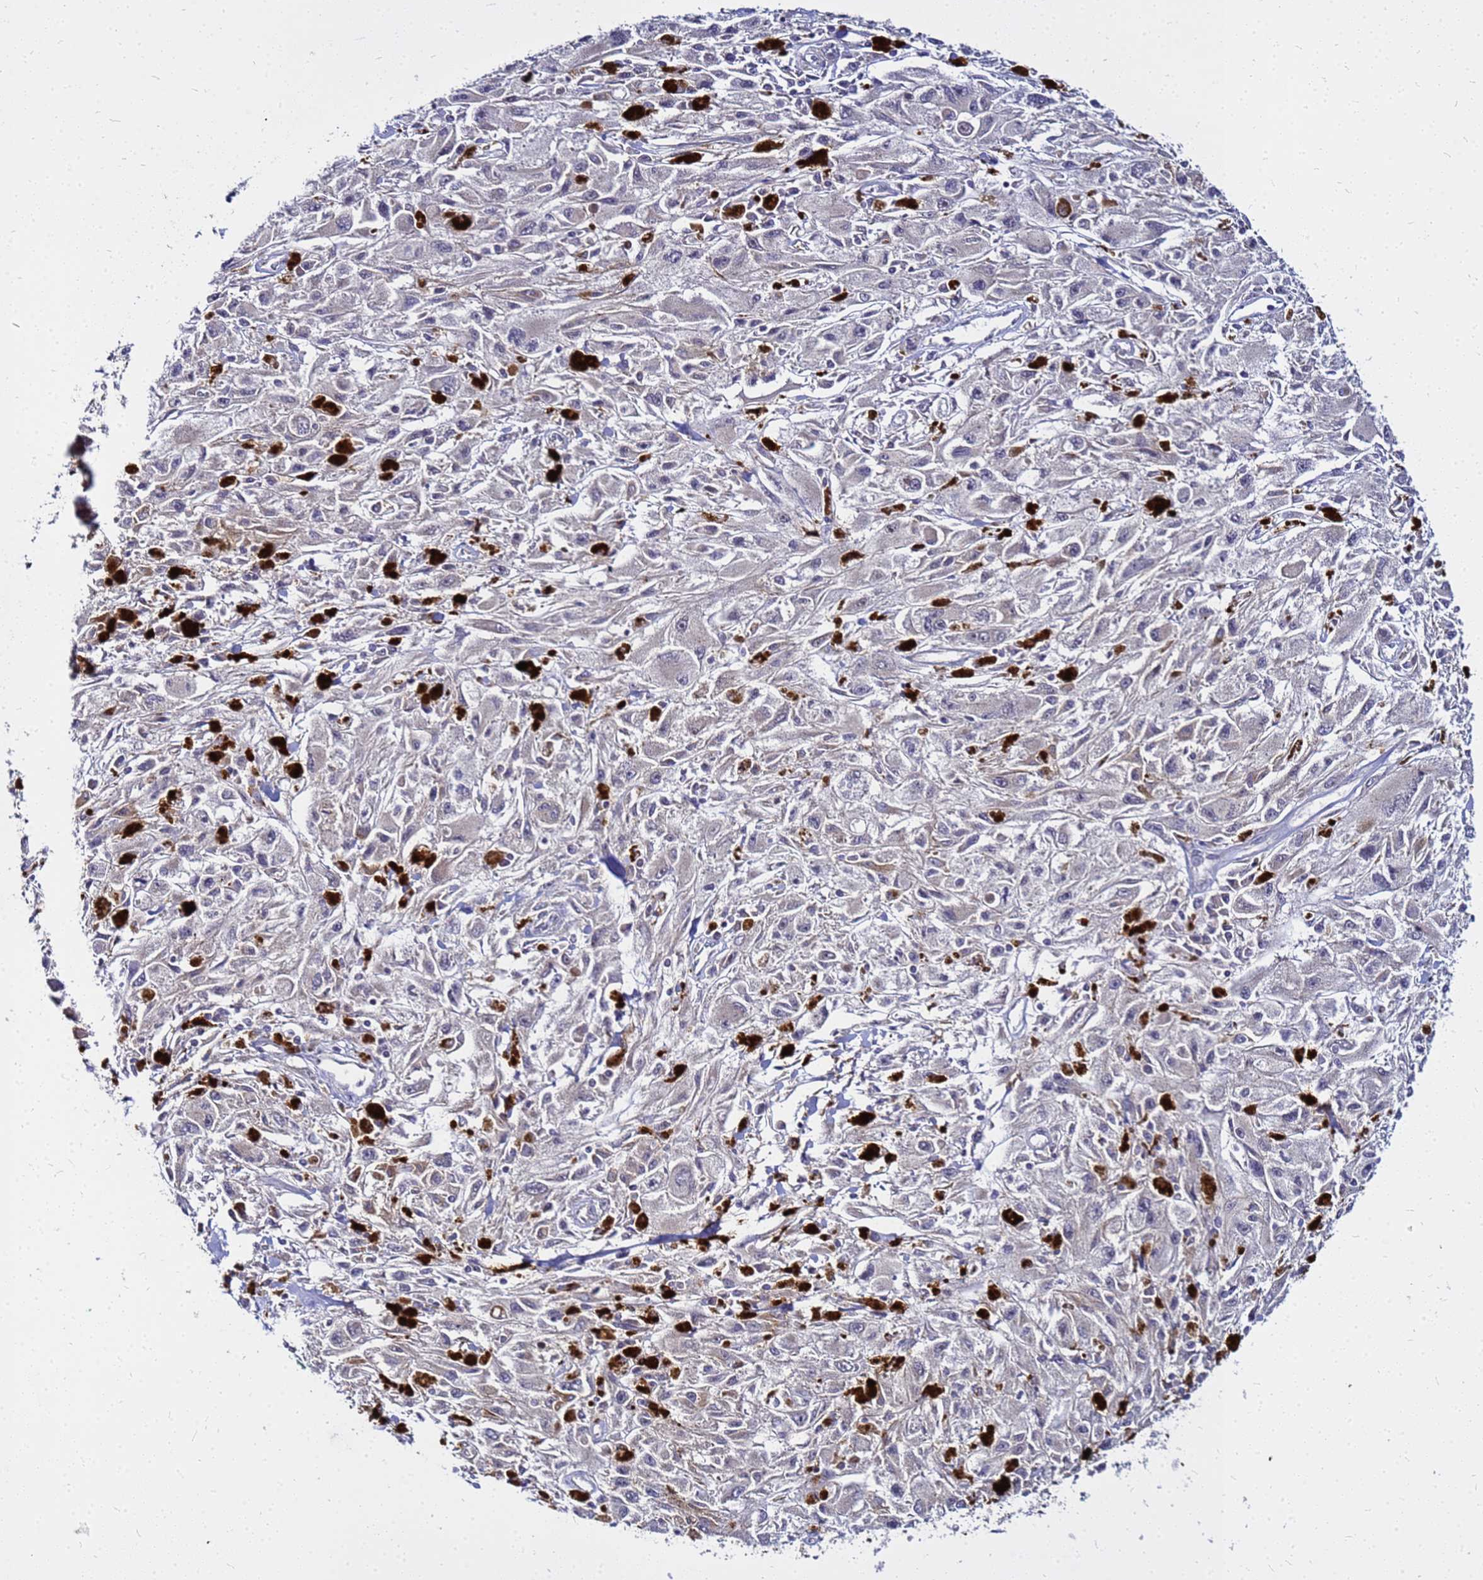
{"staining": {"intensity": "negative", "quantity": "none", "location": "none"}, "tissue": "melanoma", "cell_type": "Tumor cells", "image_type": "cancer", "snomed": [{"axis": "morphology", "description": "Malignant melanoma, Metastatic site"}, {"axis": "topography", "description": "Skin"}], "caption": "DAB immunohistochemical staining of melanoma demonstrates no significant positivity in tumor cells.", "gene": "SAT1", "patient": {"sex": "male", "age": 53}}